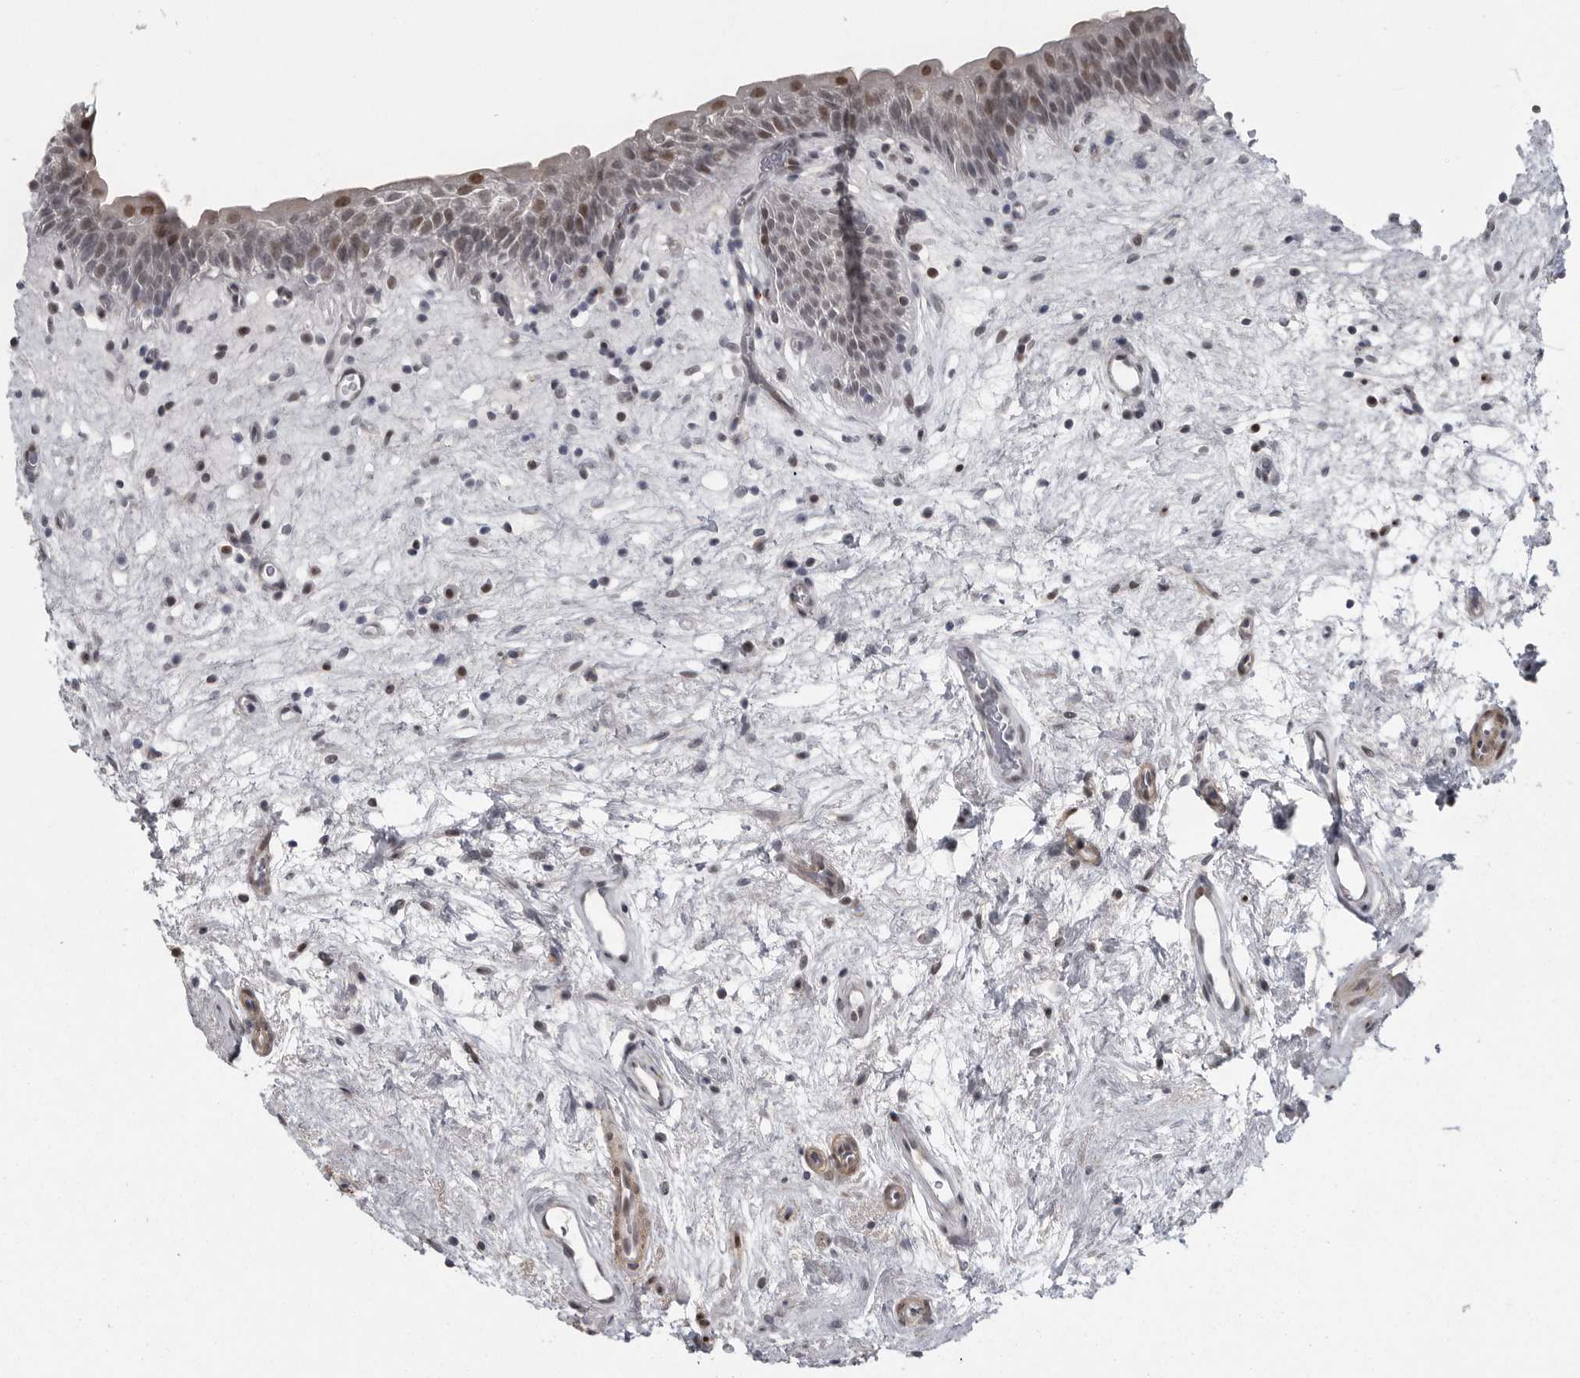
{"staining": {"intensity": "weak", "quantity": "<25%", "location": "nuclear"}, "tissue": "urinary bladder", "cell_type": "Urothelial cells", "image_type": "normal", "snomed": [{"axis": "morphology", "description": "Normal tissue, NOS"}, {"axis": "topography", "description": "Urinary bladder"}], "caption": "Immunohistochemistry (IHC) image of benign human urinary bladder stained for a protein (brown), which displays no staining in urothelial cells.", "gene": "HMGN3", "patient": {"sex": "male", "age": 83}}